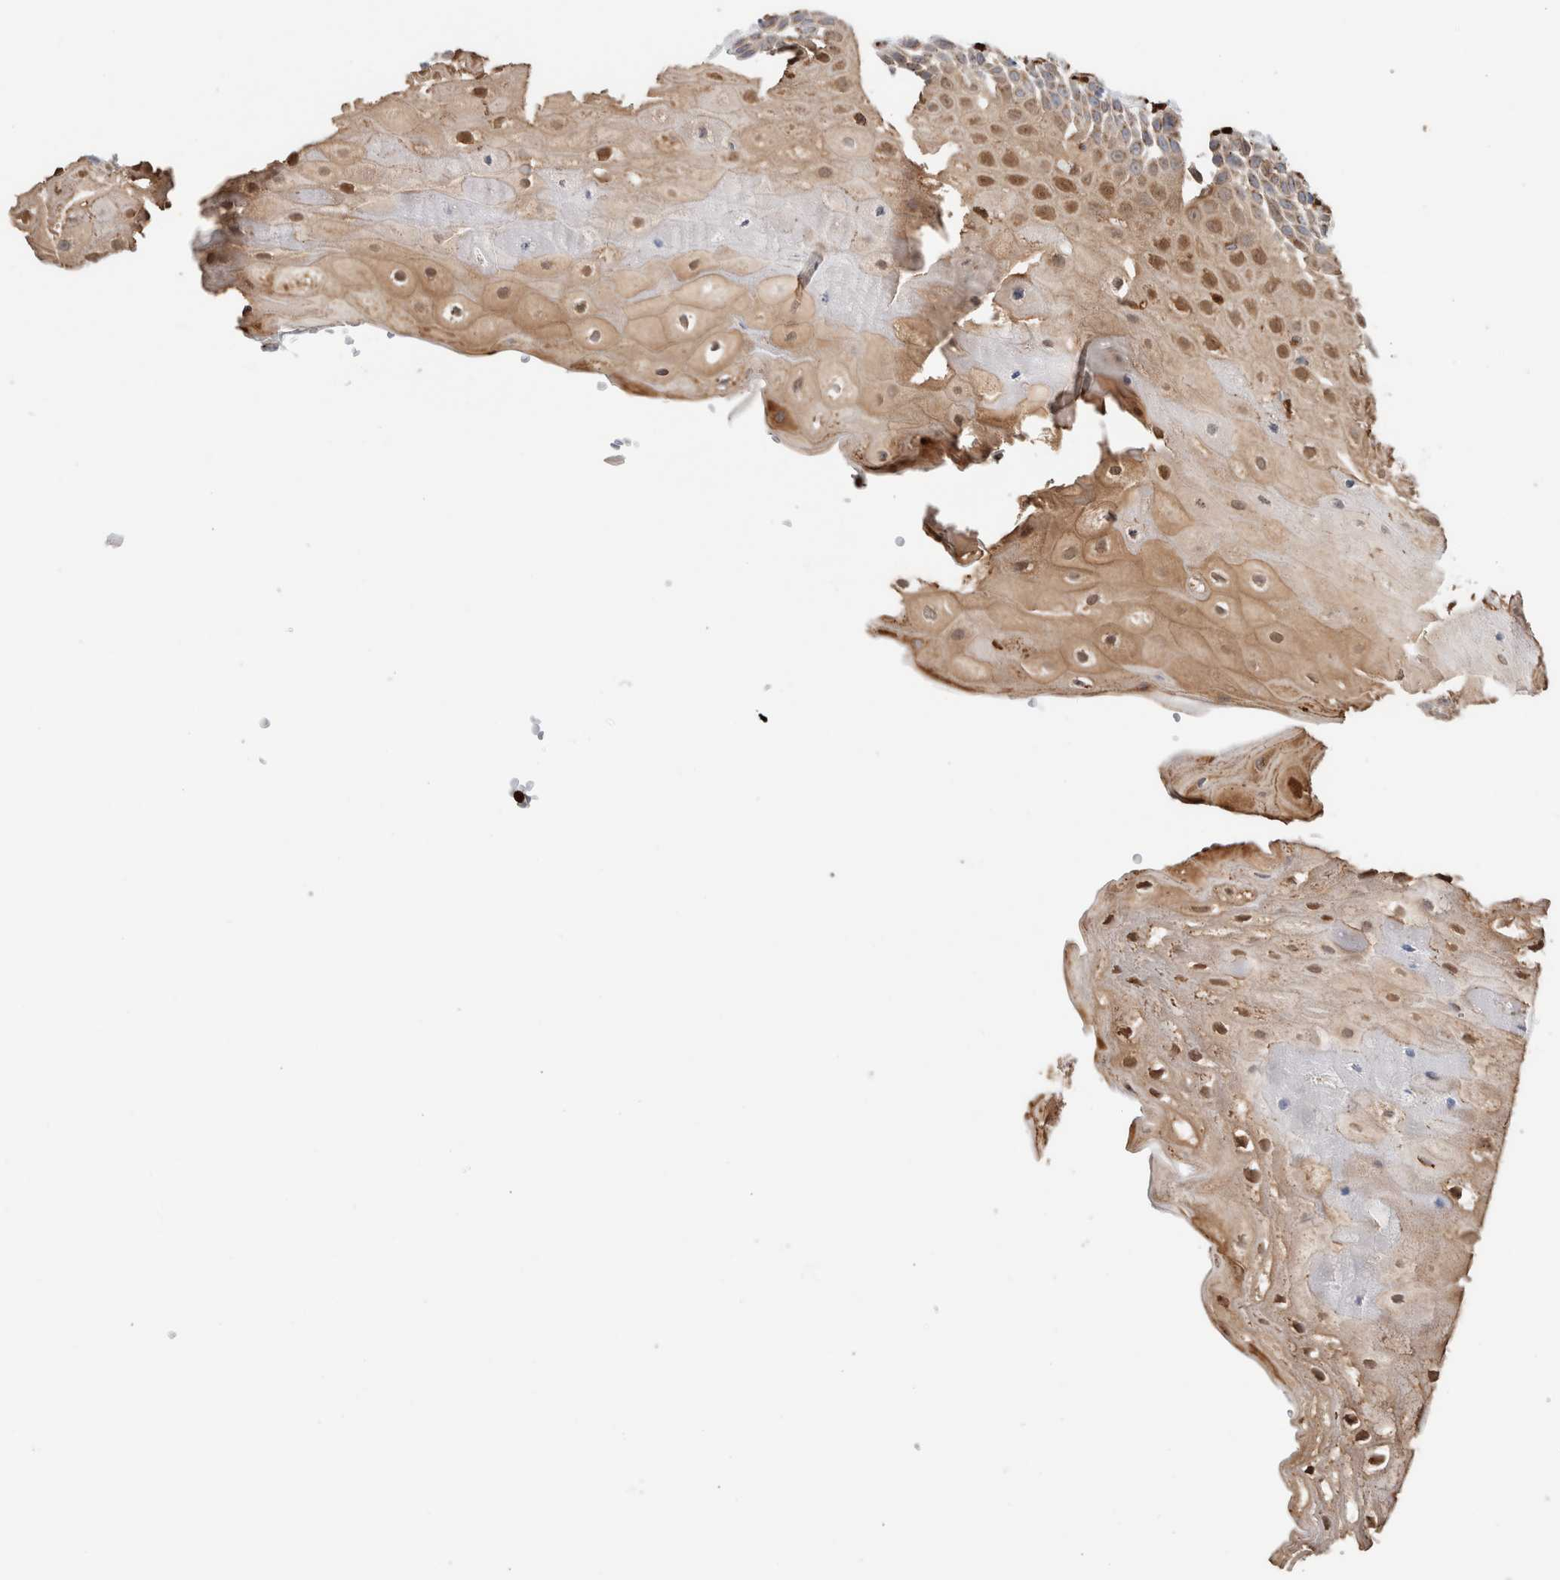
{"staining": {"intensity": "moderate", "quantity": ">75%", "location": "cytoplasmic/membranous,nuclear"}, "tissue": "oral mucosa", "cell_type": "Squamous epithelial cells", "image_type": "normal", "snomed": [{"axis": "morphology", "description": "Normal tissue, NOS"}, {"axis": "topography", "description": "Oral tissue"}], "caption": "Oral mucosa stained for a protein (brown) reveals moderate cytoplasmic/membranous,nuclear positive positivity in about >75% of squamous epithelial cells.", "gene": "P4HA1", "patient": {"sex": "female", "age": 76}}